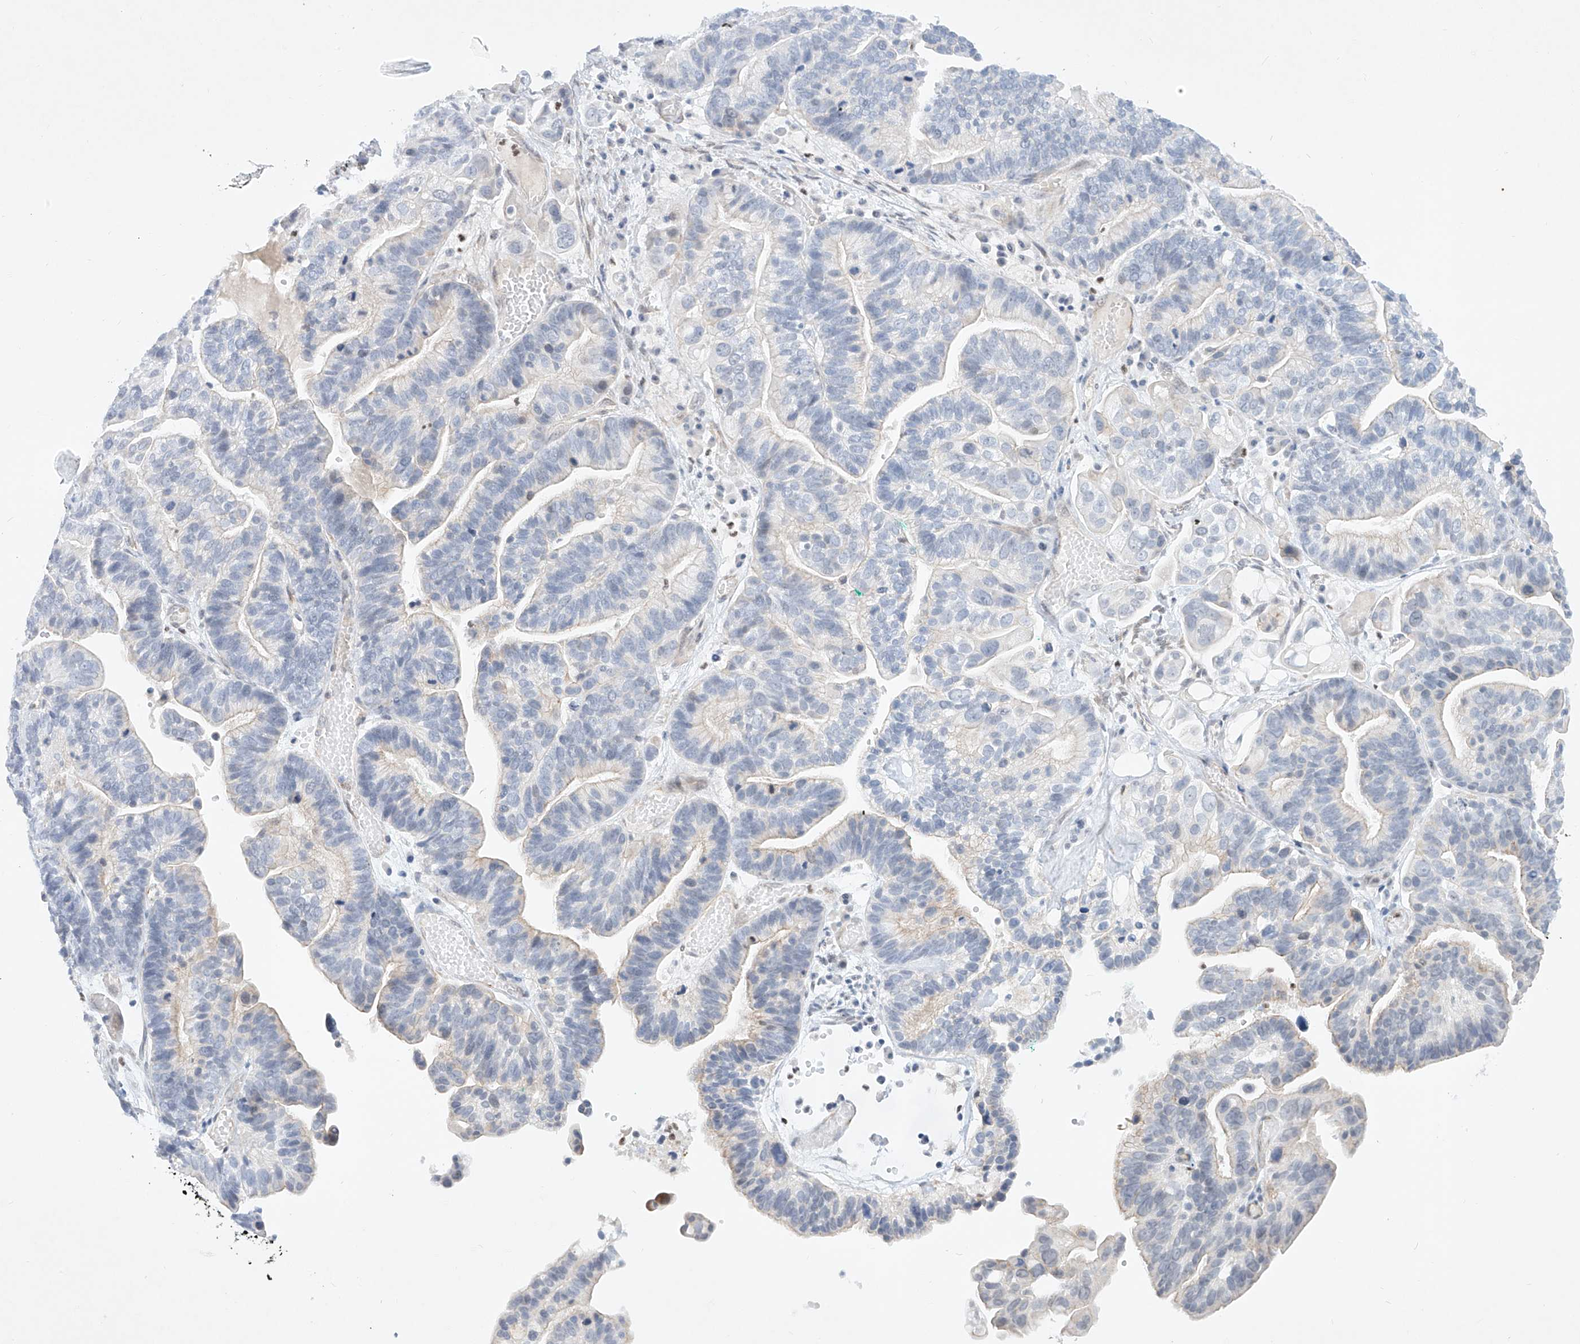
{"staining": {"intensity": "negative", "quantity": "none", "location": "none"}, "tissue": "ovarian cancer", "cell_type": "Tumor cells", "image_type": "cancer", "snomed": [{"axis": "morphology", "description": "Cystadenocarcinoma, serous, NOS"}, {"axis": "topography", "description": "Ovary"}], "caption": "DAB (3,3'-diaminobenzidine) immunohistochemical staining of human ovarian cancer demonstrates no significant positivity in tumor cells.", "gene": "REEP2", "patient": {"sex": "female", "age": 56}}